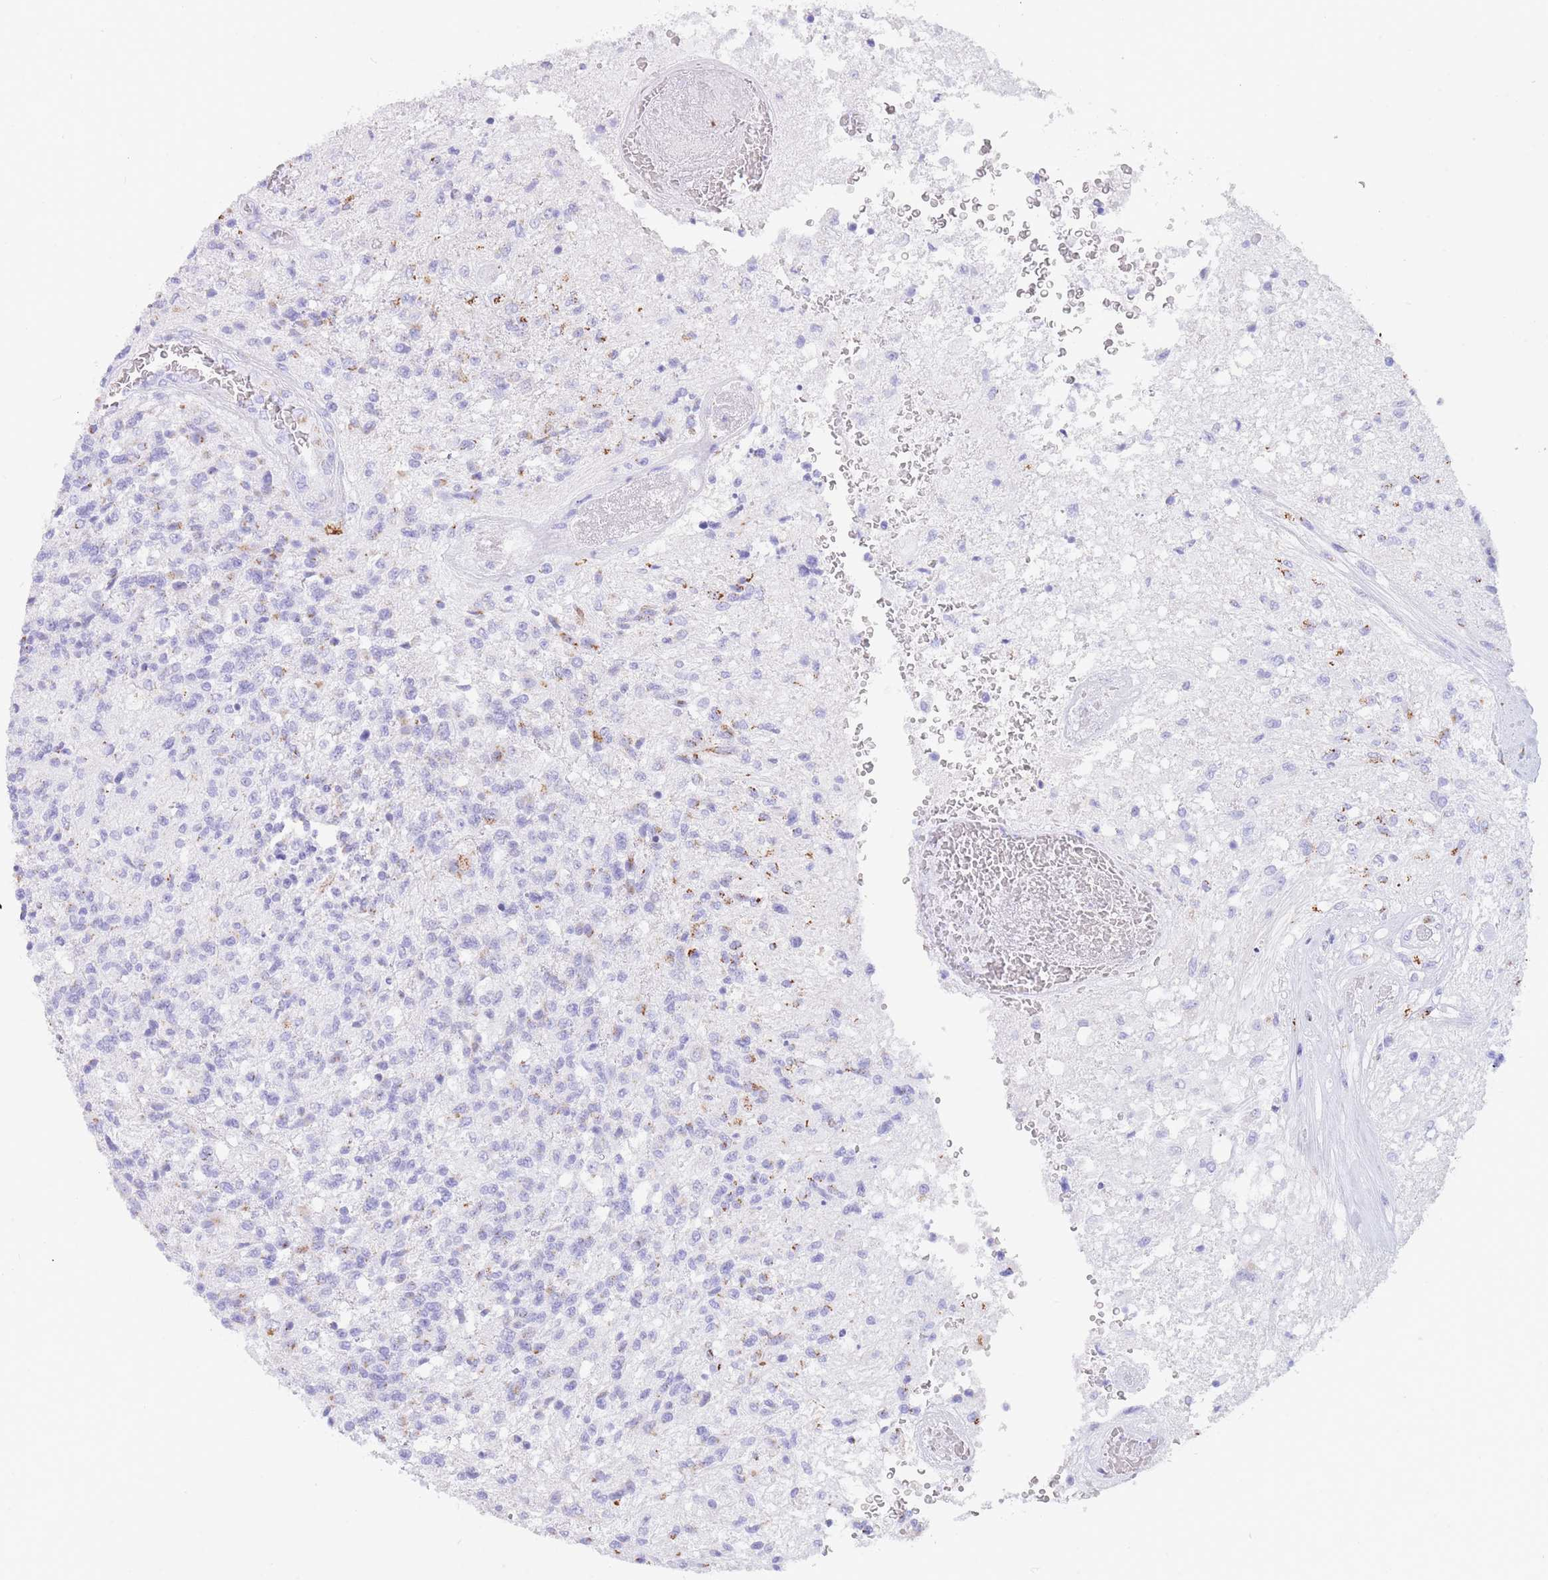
{"staining": {"intensity": "weak", "quantity": "<25%", "location": "cytoplasmic/membranous"}, "tissue": "glioma", "cell_type": "Tumor cells", "image_type": "cancer", "snomed": [{"axis": "morphology", "description": "Glioma, malignant, High grade"}, {"axis": "topography", "description": "Brain"}], "caption": "The histopathology image reveals no significant positivity in tumor cells of glioma. (DAB immunohistochemistry (IHC) visualized using brightfield microscopy, high magnification).", "gene": "FAM3C", "patient": {"sex": "male", "age": 56}}